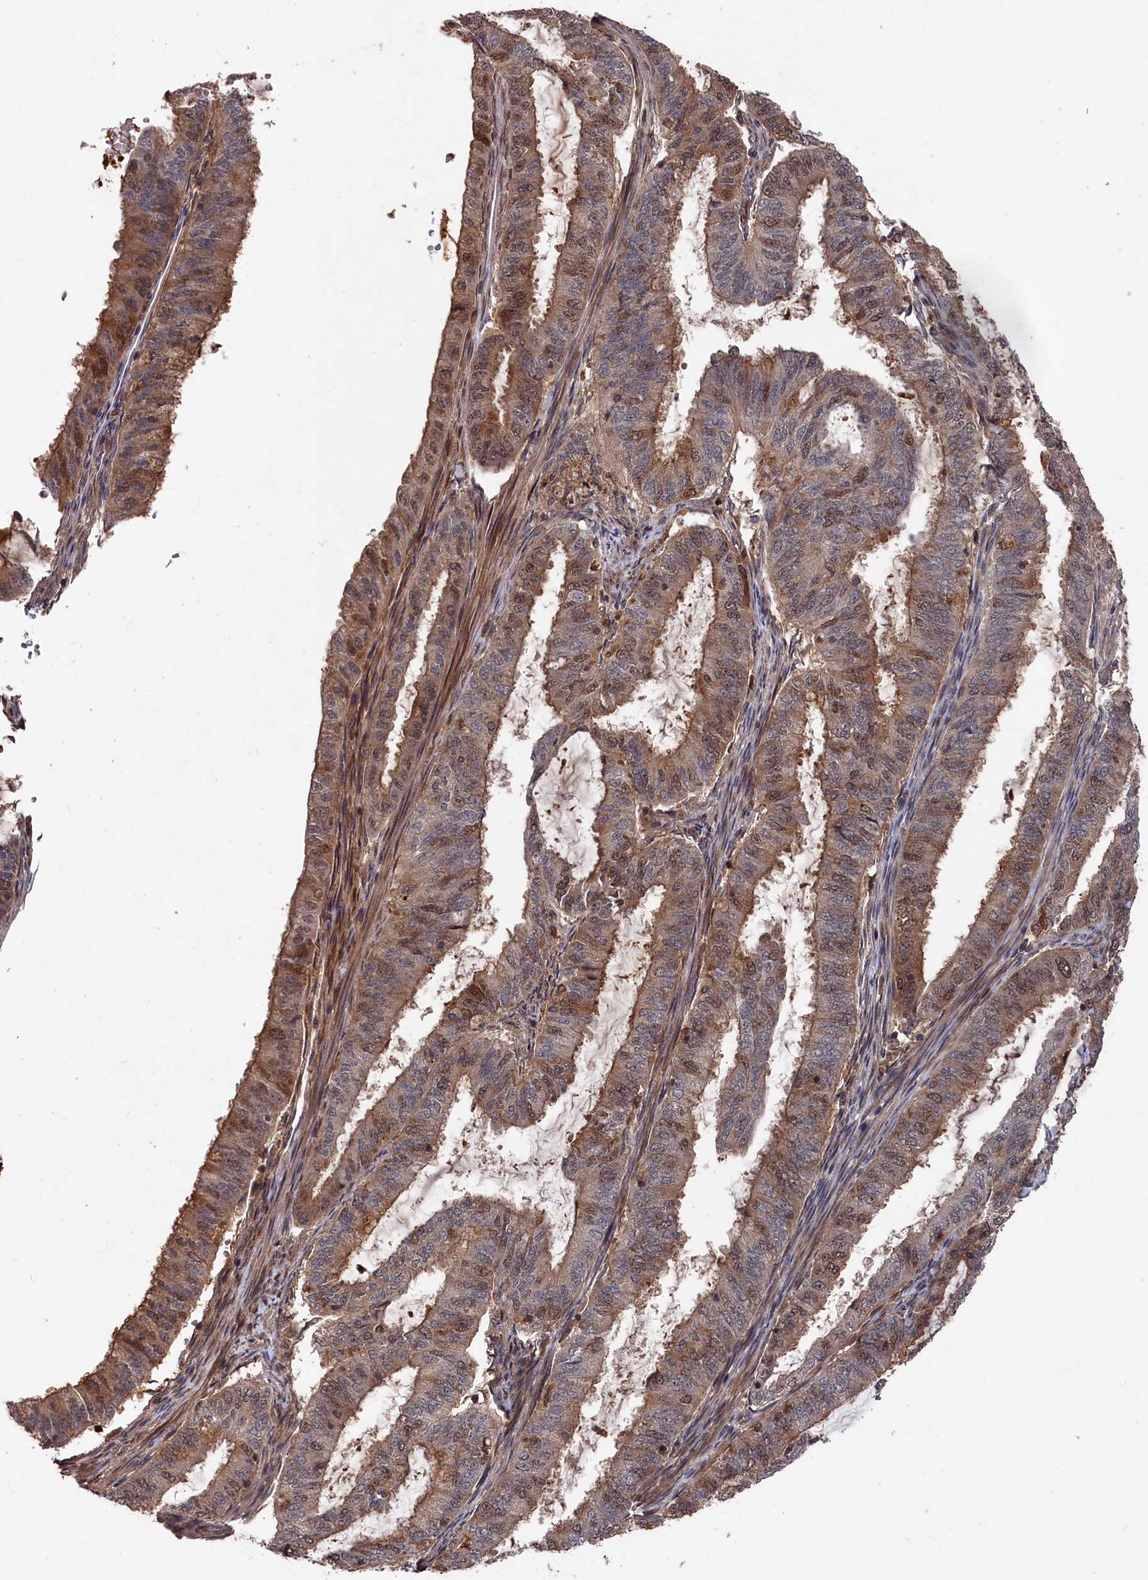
{"staining": {"intensity": "moderate", "quantity": ">75%", "location": "cytoplasmic/membranous,nuclear"}, "tissue": "endometrial cancer", "cell_type": "Tumor cells", "image_type": "cancer", "snomed": [{"axis": "morphology", "description": "Adenocarcinoma, NOS"}, {"axis": "topography", "description": "Endometrium"}], "caption": "Immunohistochemical staining of human adenocarcinoma (endometrial) exhibits moderate cytoplasmic/membranous and nuclear protein staining in about >75% of tumor cells.", "gene": "RMI2", "patient": {"sex": "female", "age": 51}}